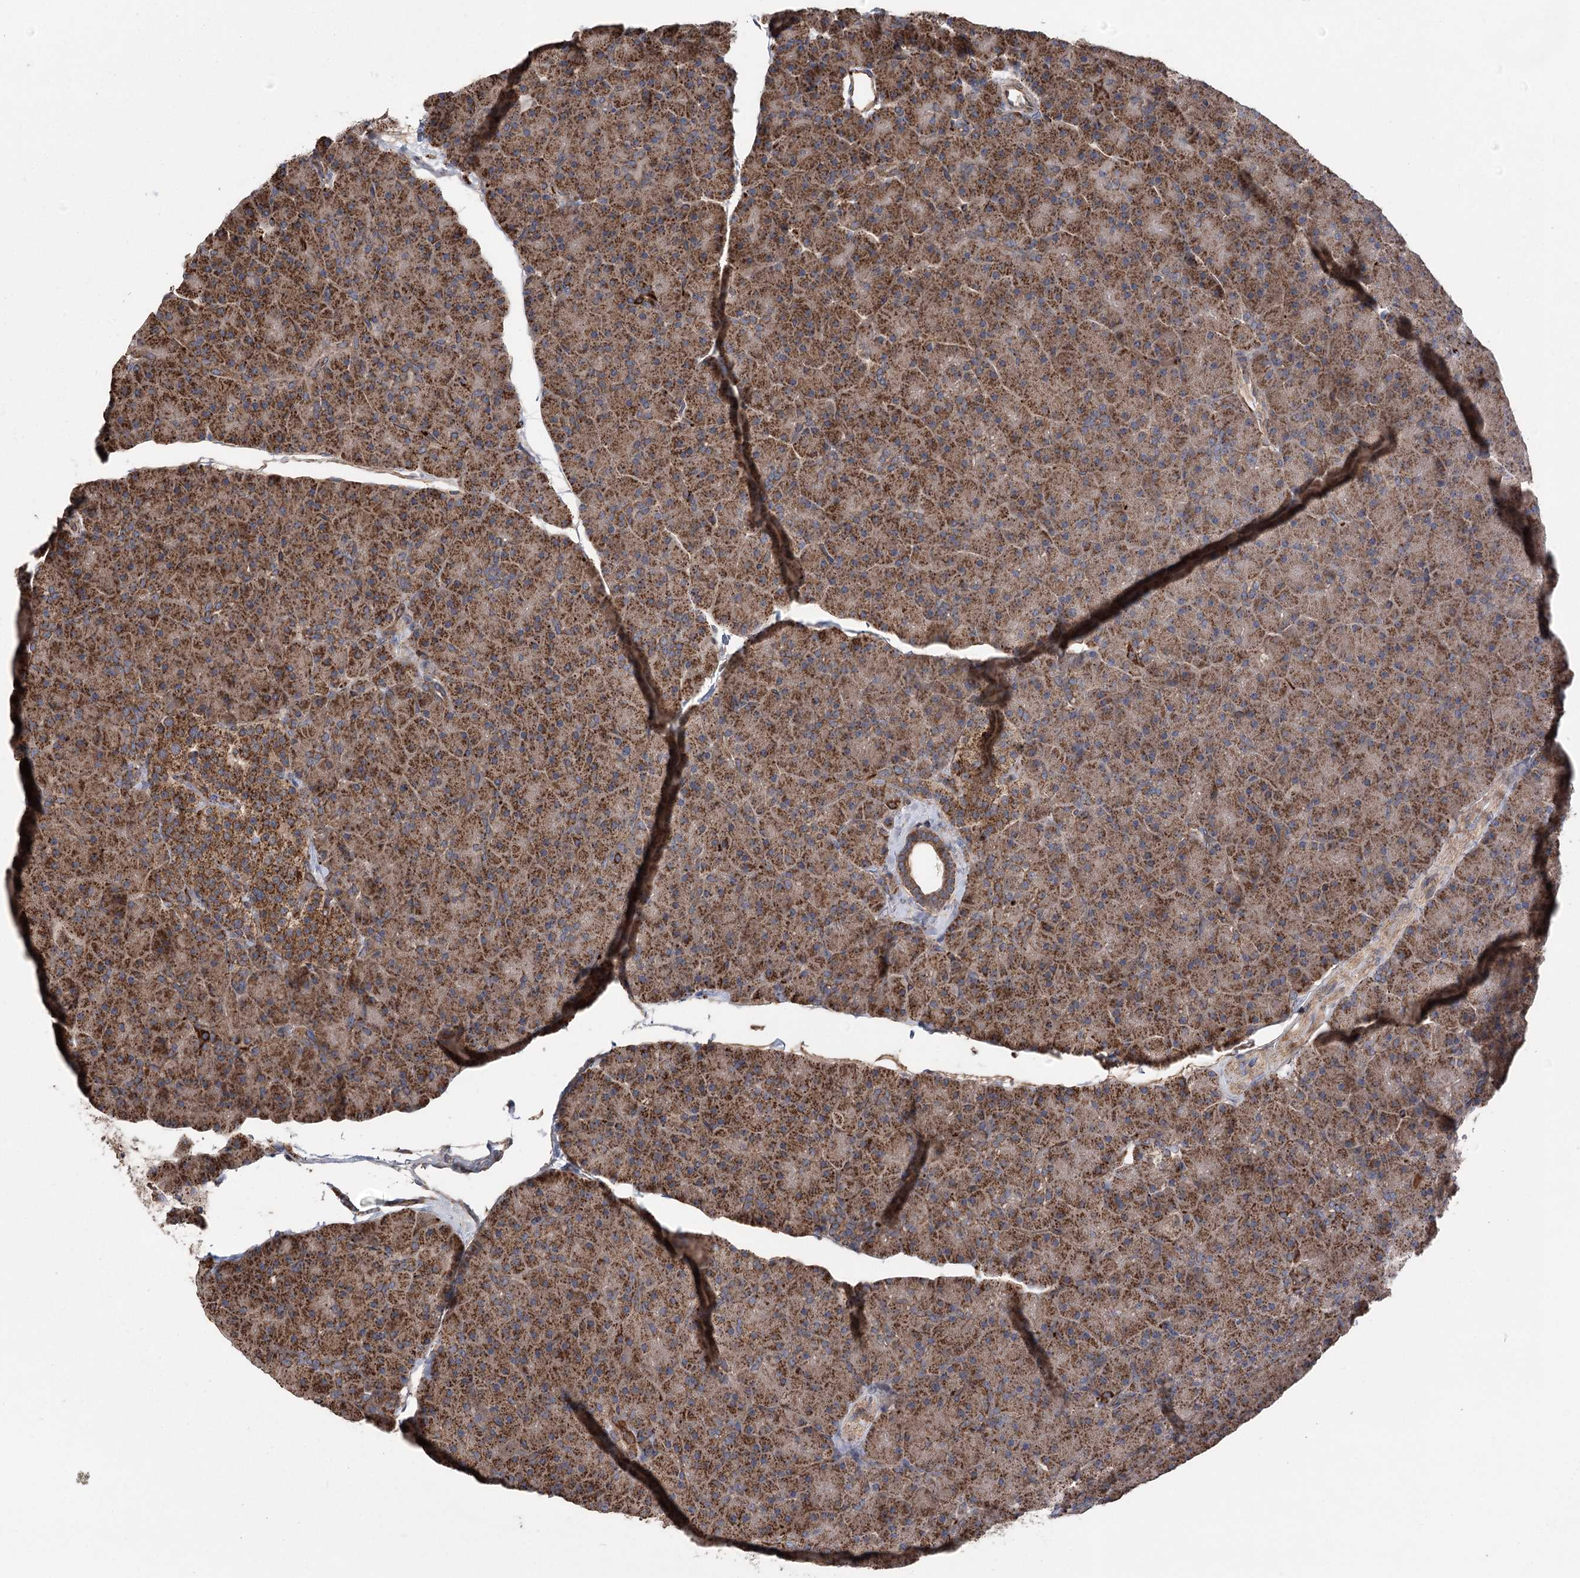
{"staining": {"intensity": "strong", "quantity": ">75%", "location": "cytoplasmic/membranous"}, "tissue": "pancreas", "cell_type": "Exocrine glandular cells", "image_type": "normal", "snomed": [{"axis": "morphology", "description": "Normal tissue, NOS"}, {"axis": "topography", "description": "Pancreas"}], "caption": "Immunohistochemistry photomicrograph of benign pancreas: pancreas stained using immunohistochemistry (IHC) demonstrates high levels of strong protein expression localized specifically in the cytoplasmic/membranous of exocrine glandular cells, appearing as a cytoplasmic/membranous brown color.", "gene": "RWDD4", "patient": {"sex": "male", "age": 36}}